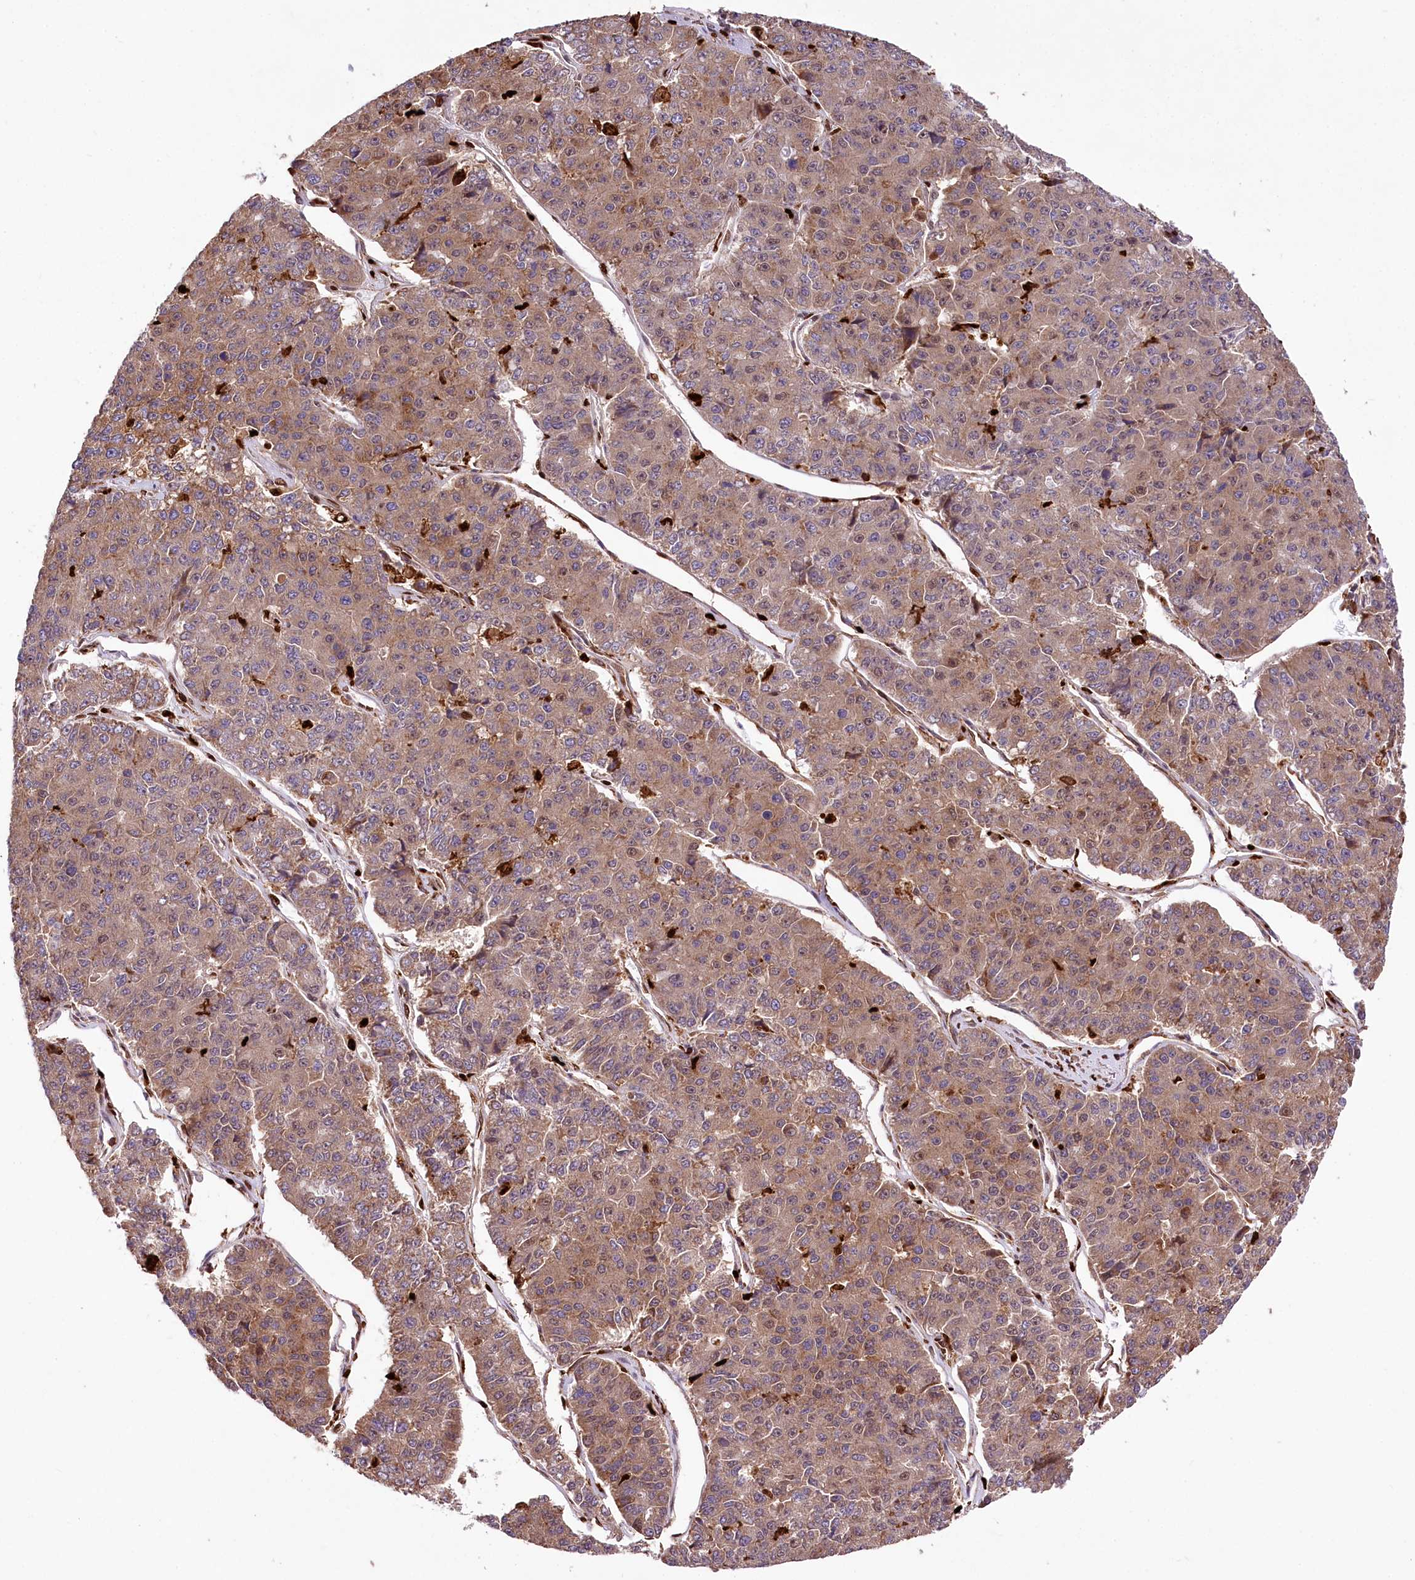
{"staining": {"intensity": "moderate", "quantity": ">75%", "location": "cytoplasmic/membranous"}, "tissue": "pancreatic cancer", "cell_type": "Tumor cells", "image_type": "cancer", "snomed": [{"axis": "morphology", "description": "Adenocarcinoma, NOS"}, {"axis": "topography", "description": "Pancreas"}], "caption": "A brown stain highlights moderate cytoplasmic/membranous positivity of a protein in human adenocarcinoma (pancreatic) tumor cells.", "gene": "FIGN", "patient": {"sex": "male", "age": 50}}